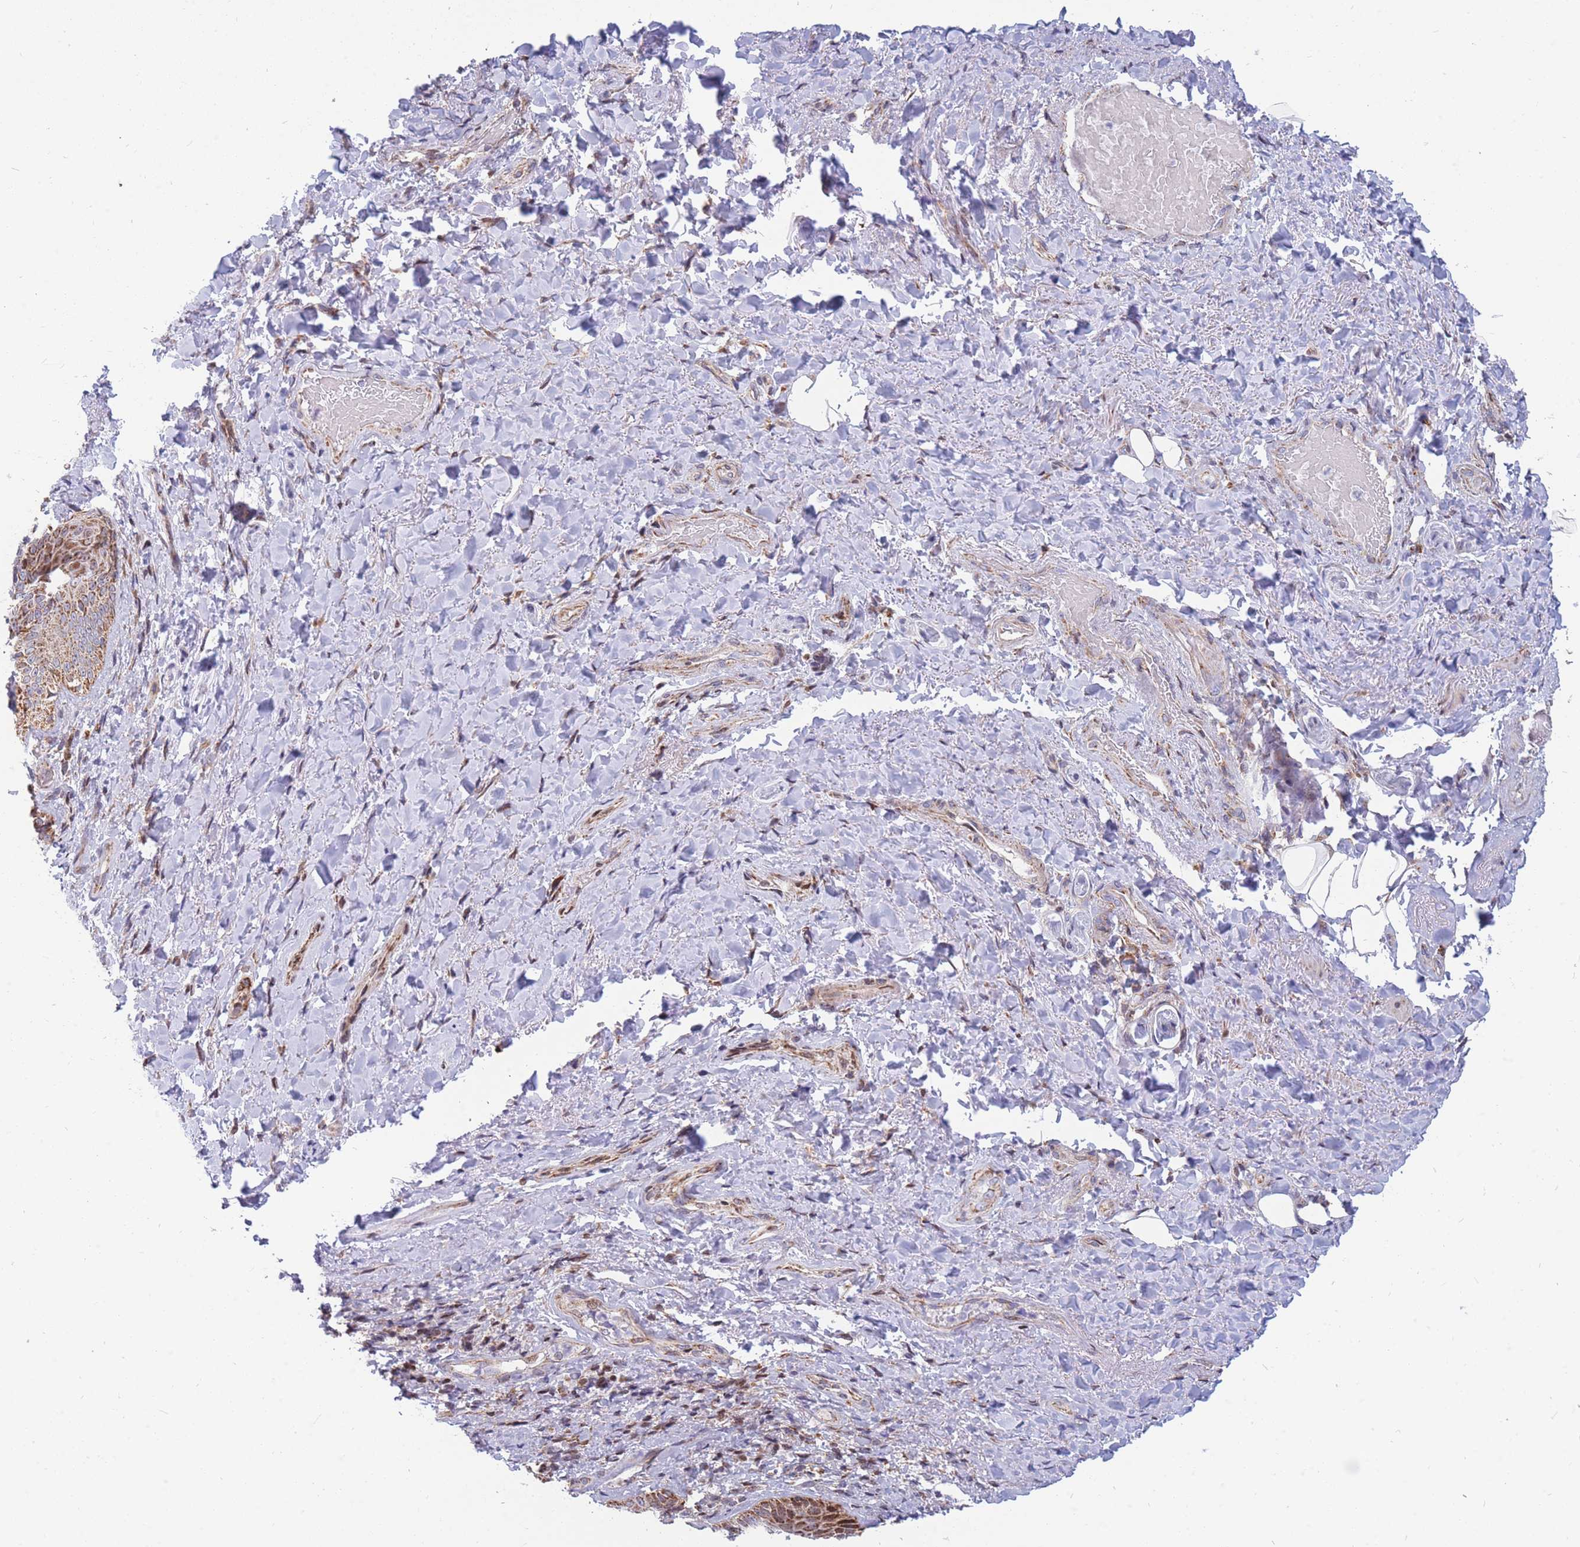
{"staining": {"intensity": "moderate", "quantity": ">75%", "location": "cytoplasmic/membranous"}, "tissue": "skin", "cell_type": "Epidermal cells", "image_type": "normal", "snomed": [{"axis": "morphology", "description": "Normal tissue, NOS"}, {"axis": "topography", "description": "Anal"}], "caption": "Brown immunohistochemical staining in benign human skin displays moderate cytoplasmic/membranous expression in approximately >75% of epidermal cells. The staining was performed using DAB (3,3'-diaminobenzidine), with brown indicating positive protein expression. Nuclei are stained blue with hematoxylin.", "gene": "HSPE1", "patient": {"sex": "female", "age": 89}}